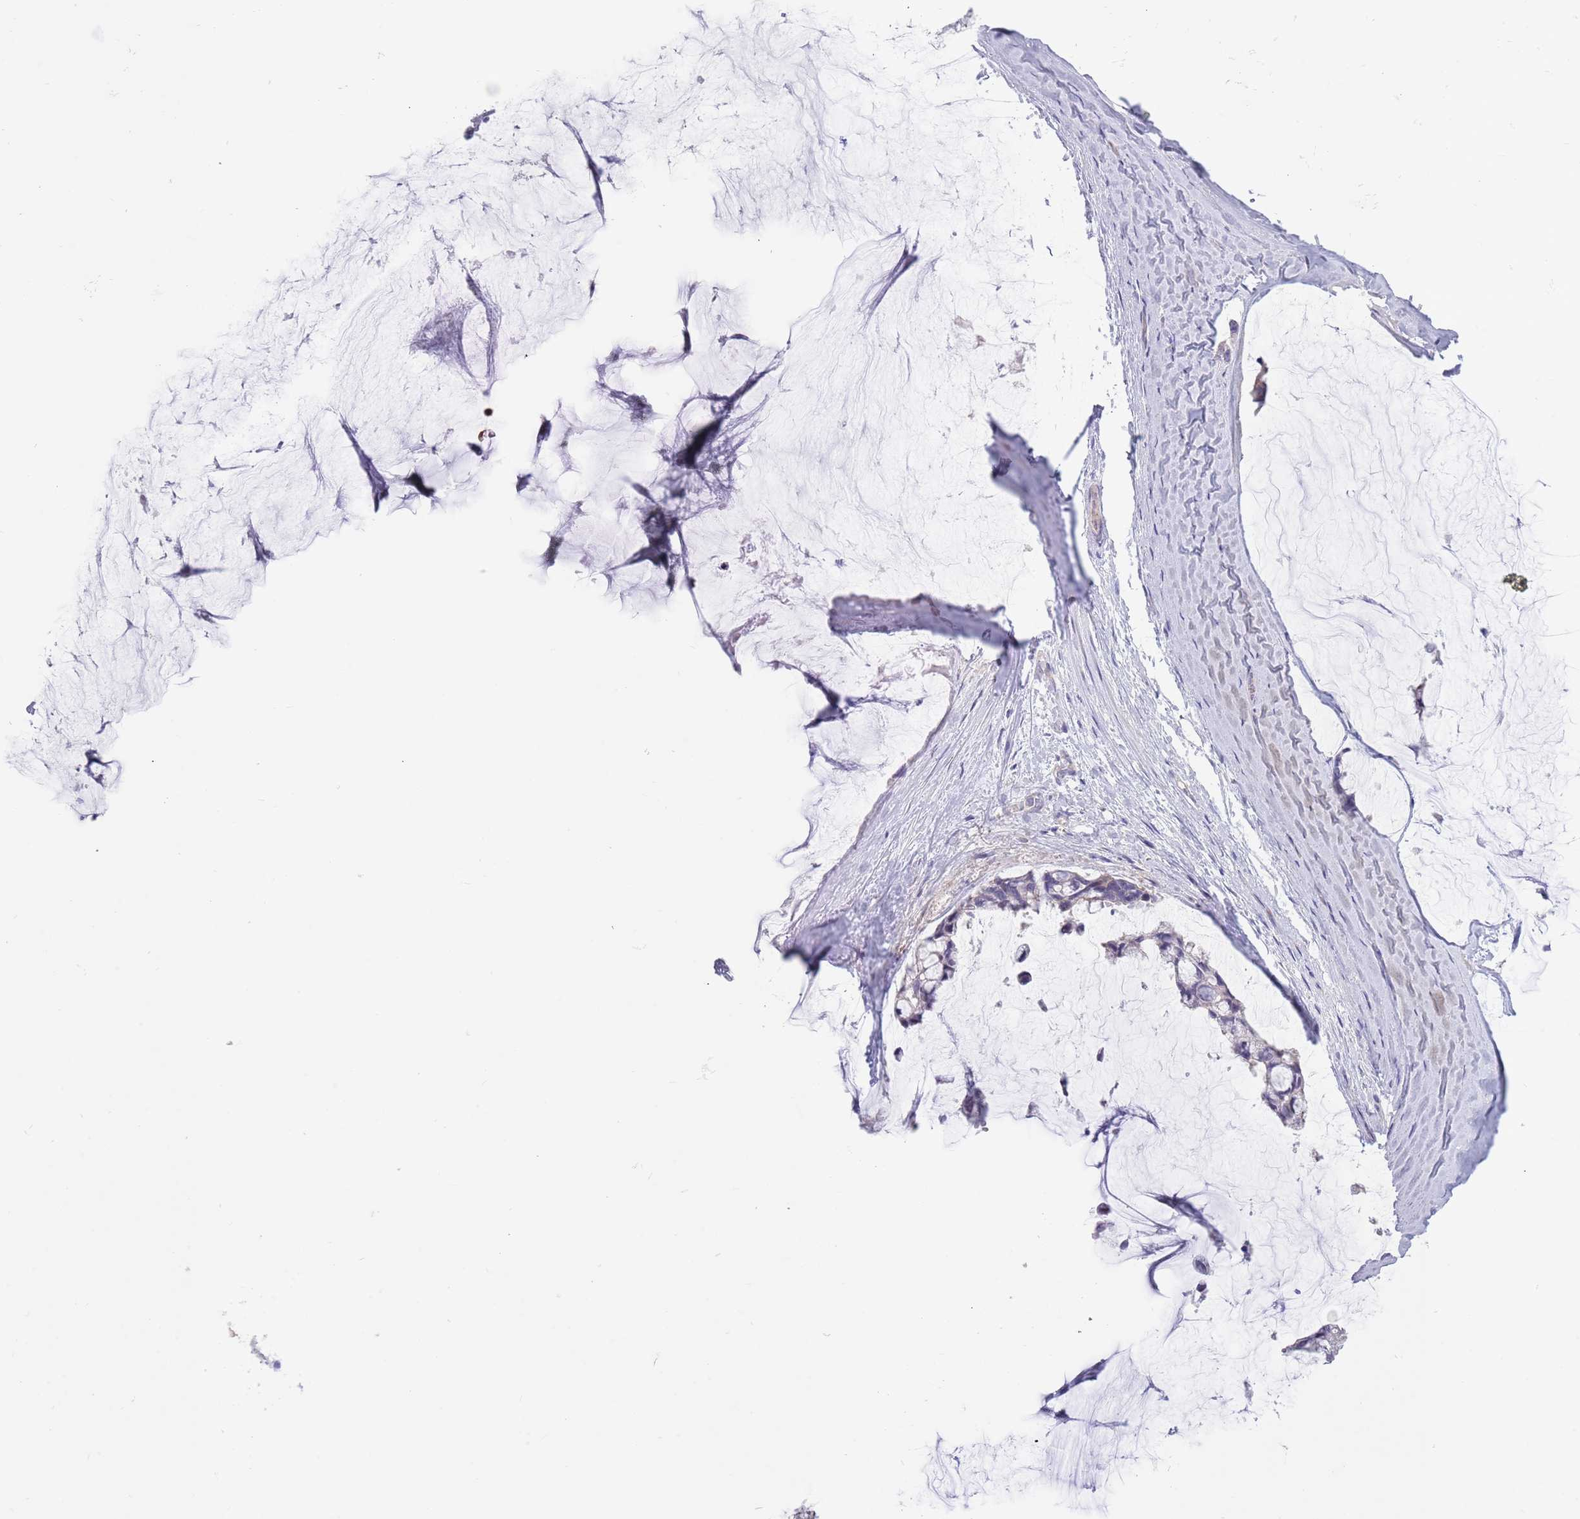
{"staining": {"intensity": "negative", "quantity": "none", "location": "none"}, "tissue": "ovarian cancer", "cell_type": "Tumor cells", "image_type": "cancer", "snomed": [{"axis": "morphology", "description": "Cystadenocarcinoma, mucinous, NOS"}, {"axis": "topography", "description": "Ovary"}], "caption": "Histopathology image shows no protein positivity in tumor cells of ovarian cancer (mucinous cystadenocarcinoma) tissue.", "gene": "ZNF14", "patient": {"sex": "female", "age": 39}}